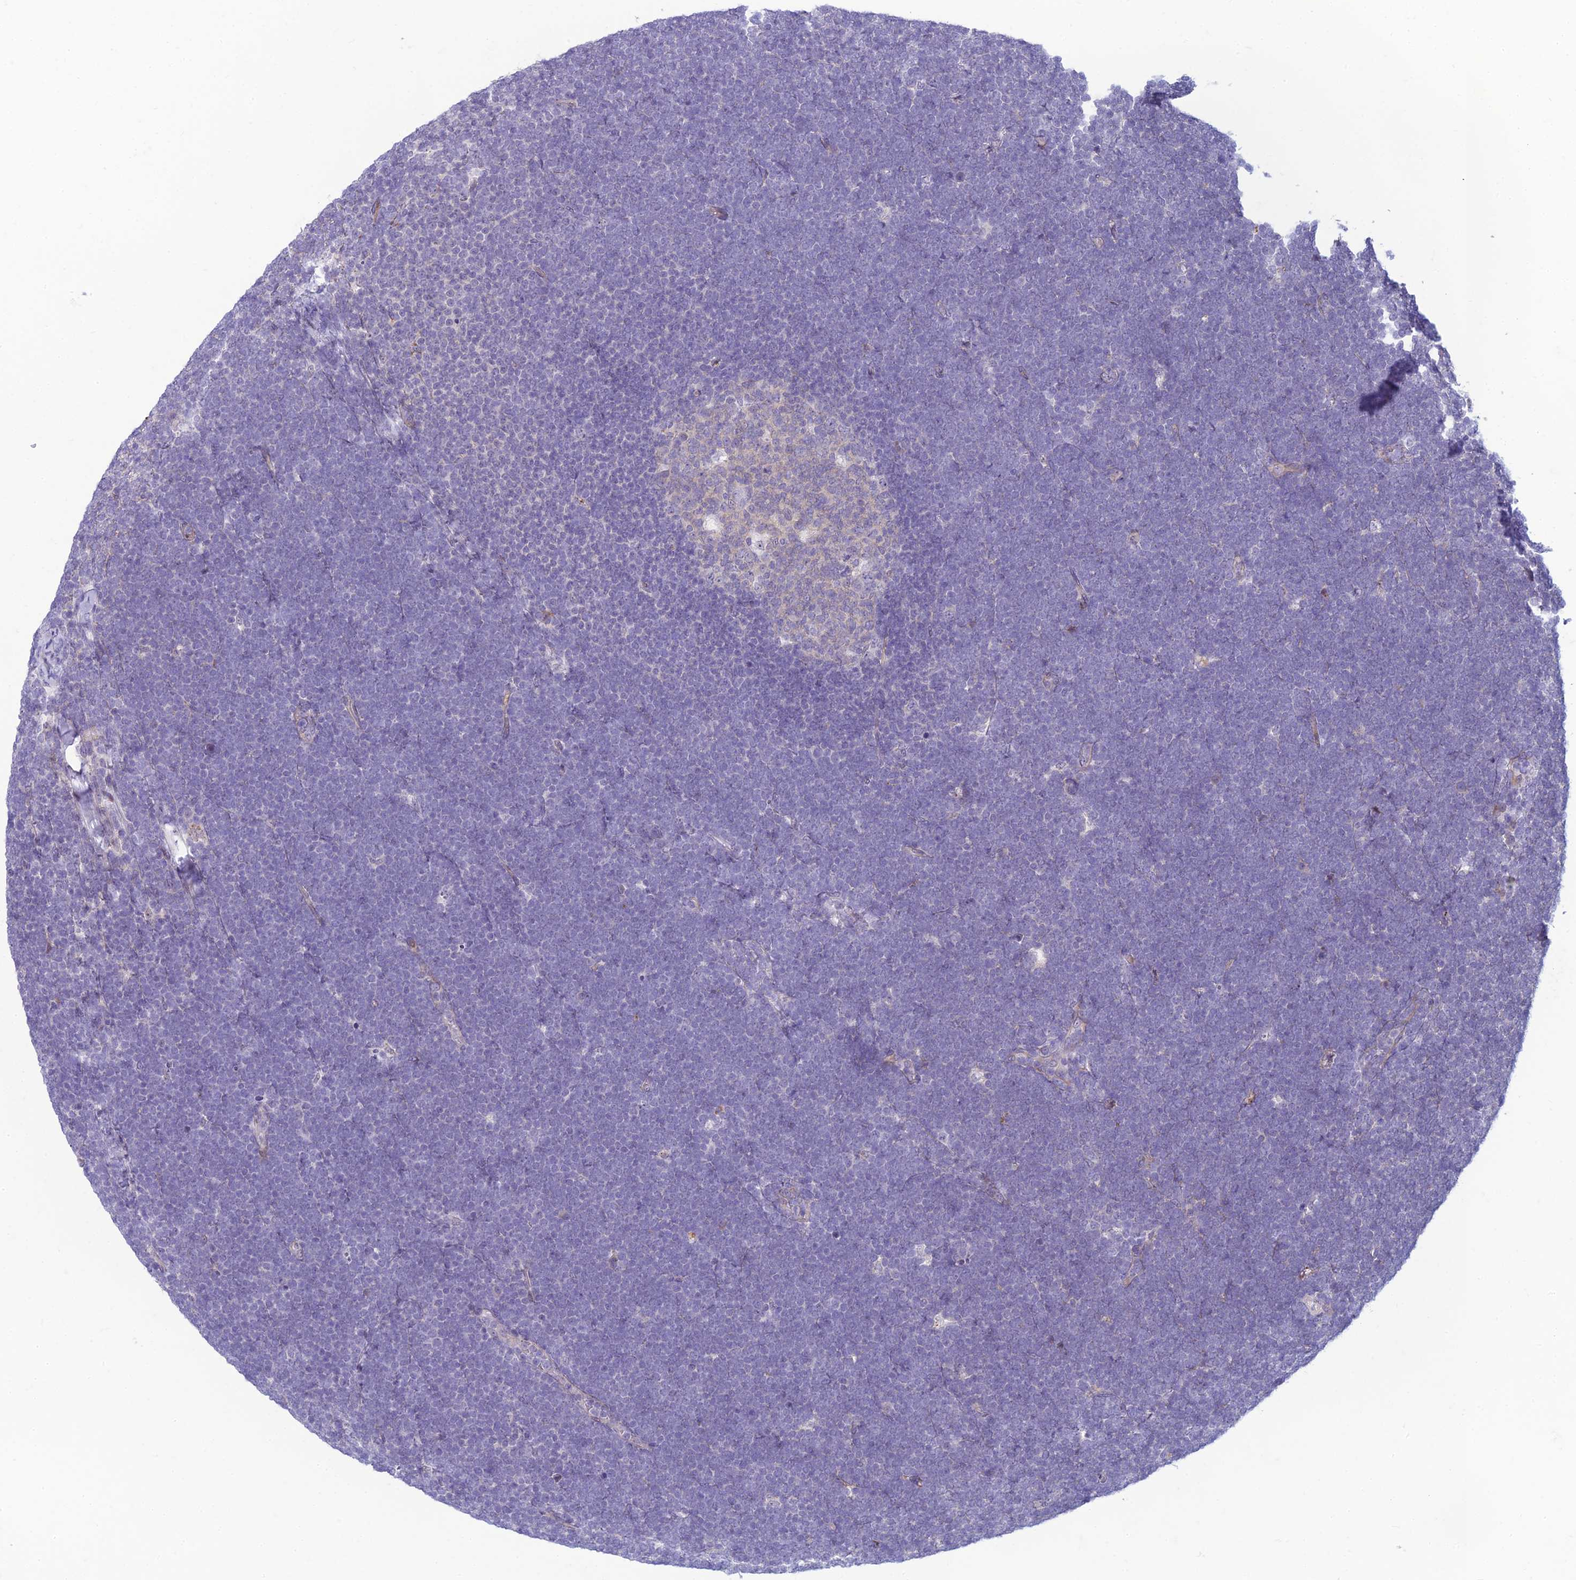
{"staining": {"intensity": "negative", "quantity": "none", "location": "none"}, "tissue": "lymphoma", "cell_type": "Tumor cells", "image_type": "cancer", "snomed": [{"axis": "morphology", "description": "Malignant lymphoma, non-Hodgkin's type, High grade"}, {"axis": "topography", "description": "Lymph node"}], "caption": "Micrograph shows no protein staining in tumor cells of high-grade malignant lymphoma, non-Hodgkin's type tissue.", "gene": "DTX2", "patient": {"sex": "male", "age": 13}}